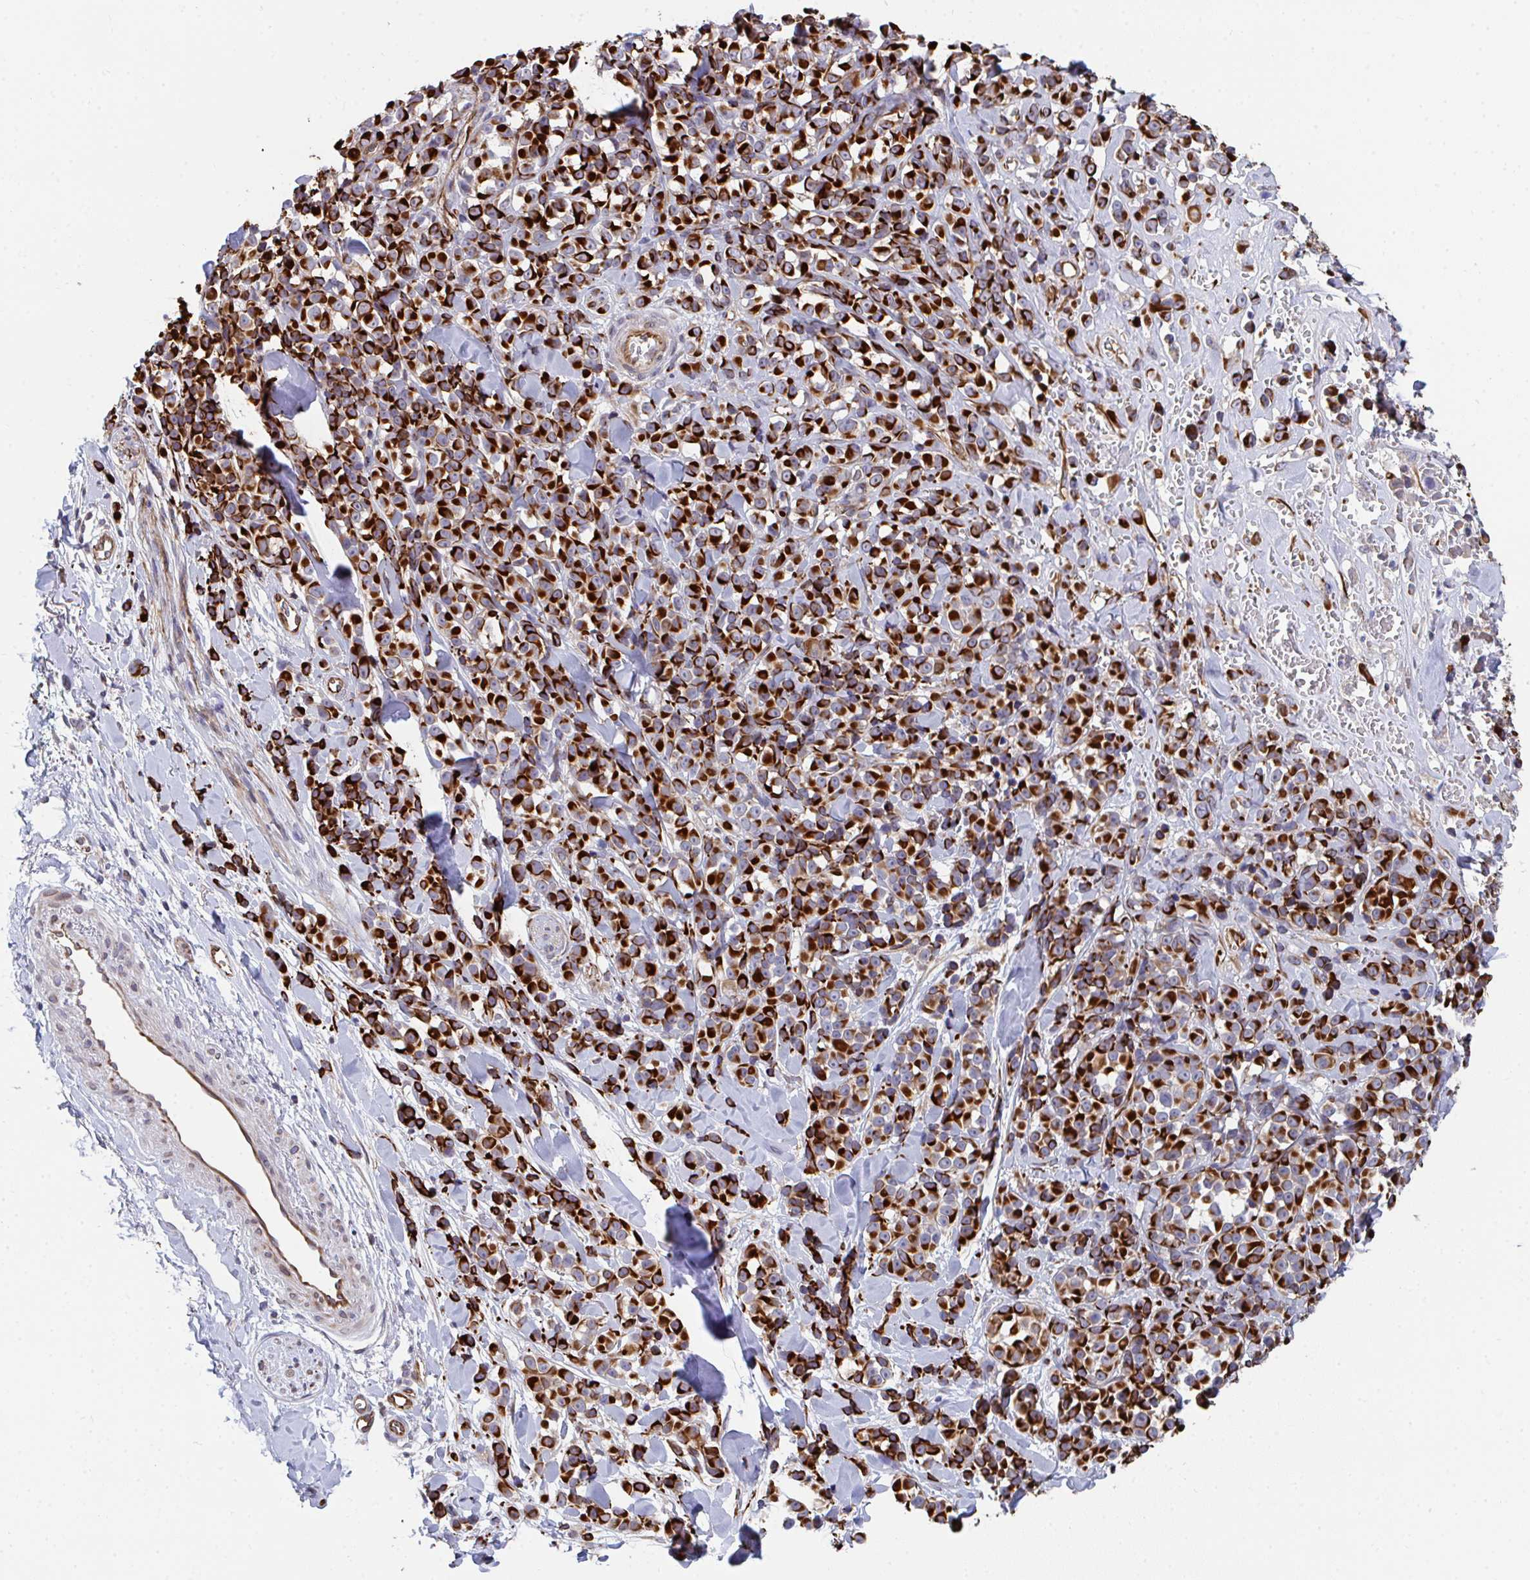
{"staining": {"intensity": "strong", "quantity": ">75%", "location": "cytoplasmic/membranous"}, "tissue": "melanoma", "cell_type": "Tumor cells", "image_type": "cancer", "snomed": [{"axis": "morphology", "description": "Malignant melanoma, NOS"}, {"axis": "topography", "description": "Skin"}], "caption": "A high-resolution photomicrograph shows immunohistochemistry staining of malignant melanoma, which shows strong cytoplasmic/membranous expression in approximately >75% of tumor cells.", "gene": "EIF1AD", "patient": {"sex": "male", "age": 85}}